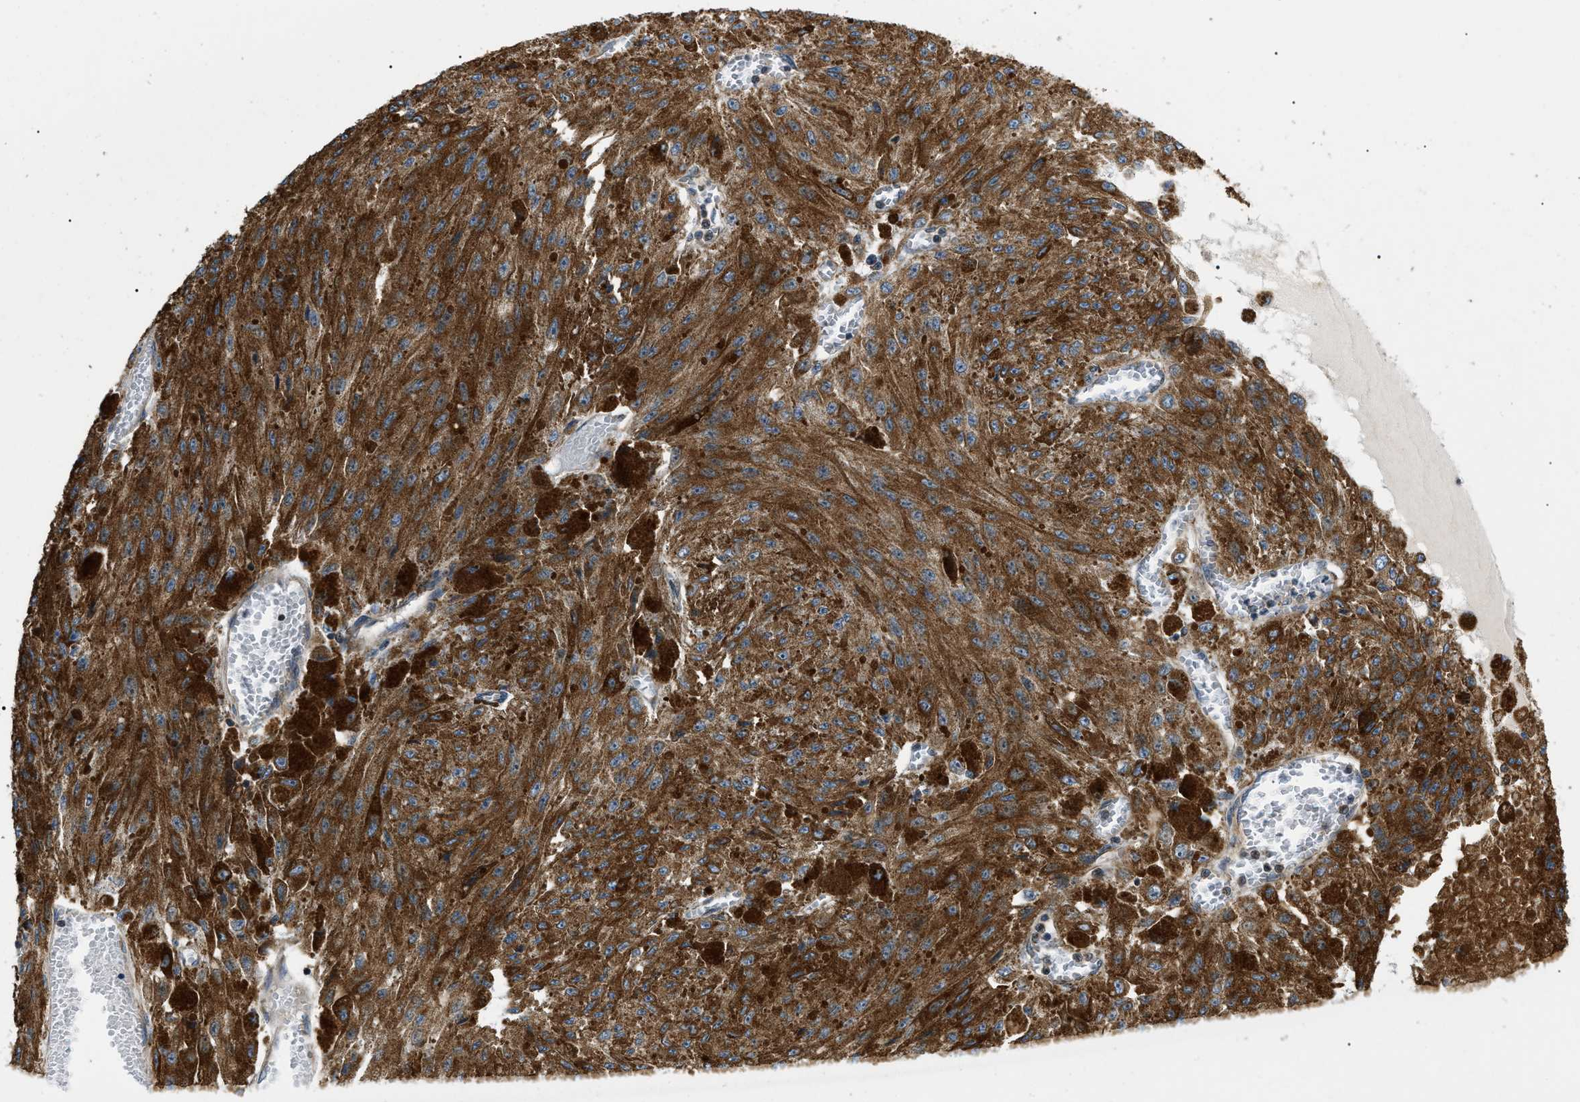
{"staining": {"intensity": "moderate", "quantity": ">75%", "location": "cytoplasmic/membranous"}, "tissue": "melanoma", "cell_type": "Tumor cells", "image_type": "cancer", "snomed": [{"axis": "morphology", "description": "Malignant melanoma, NOS"}, {"axis": "topography", "description": "Other"}], "caption": "The photomicrograph displays staining of melanoma, revealing moderate cytoplasmic/membranous protein staining (brown color) within tumor cells.", "gene": "ZBTB11", "patient": {"sex": "male", "age": 79}}